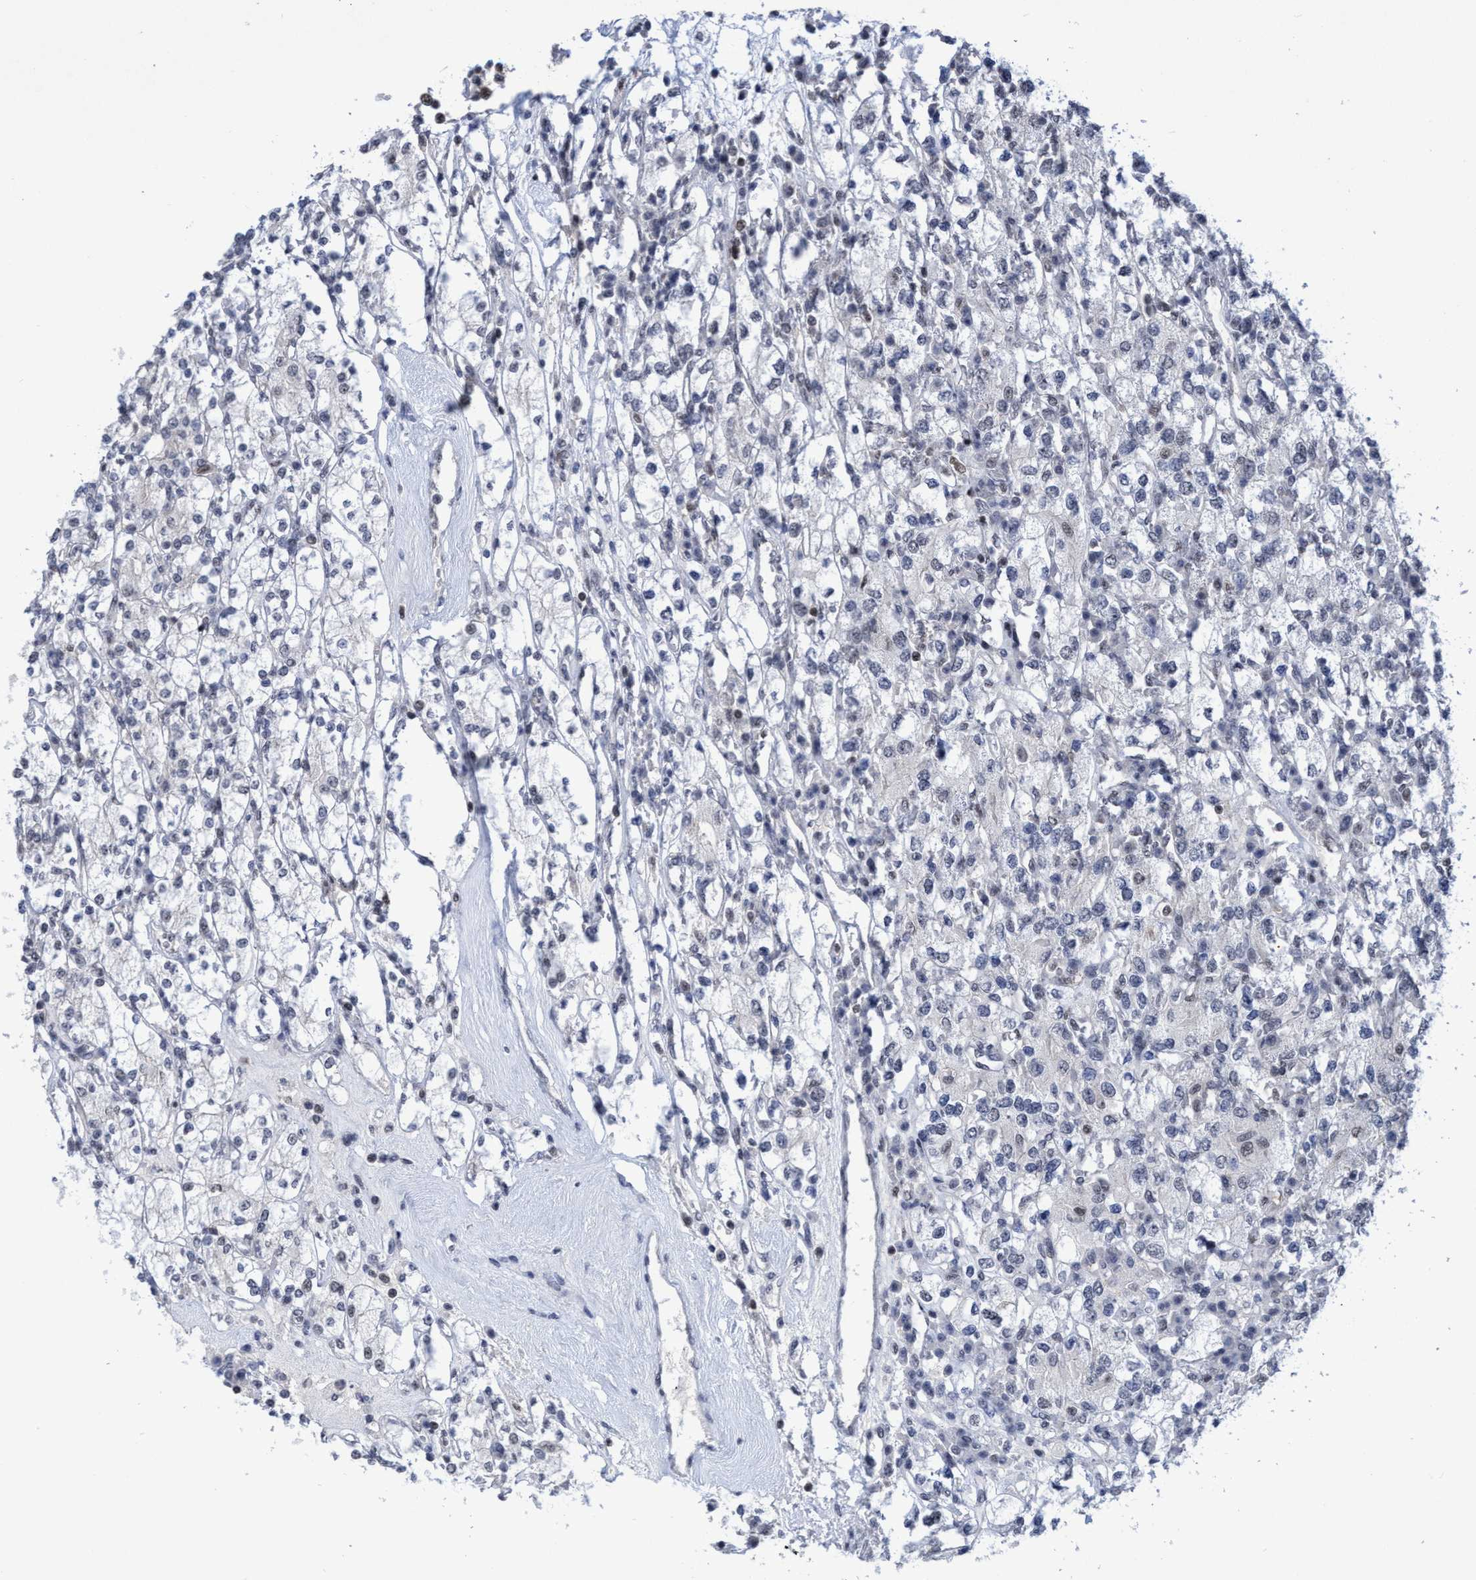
{"staining": {"intensity": "negative", "quantity": "none", "location": "none"}, "tissue": "renal cancer", "cell_type": "Tumor cells", "image_type": "cancer", "snomed": [{"axis": "morphology", "description": "Adenocarcinoma, NOS"}, {"axis": "topography", "description": "Kidney"}], "caption": "Histopathology image shows no protein expression in tumor cells of renal cancer tissue.", "gene": "C9orf78", "patient": {"sex": "male", "age": 77}}